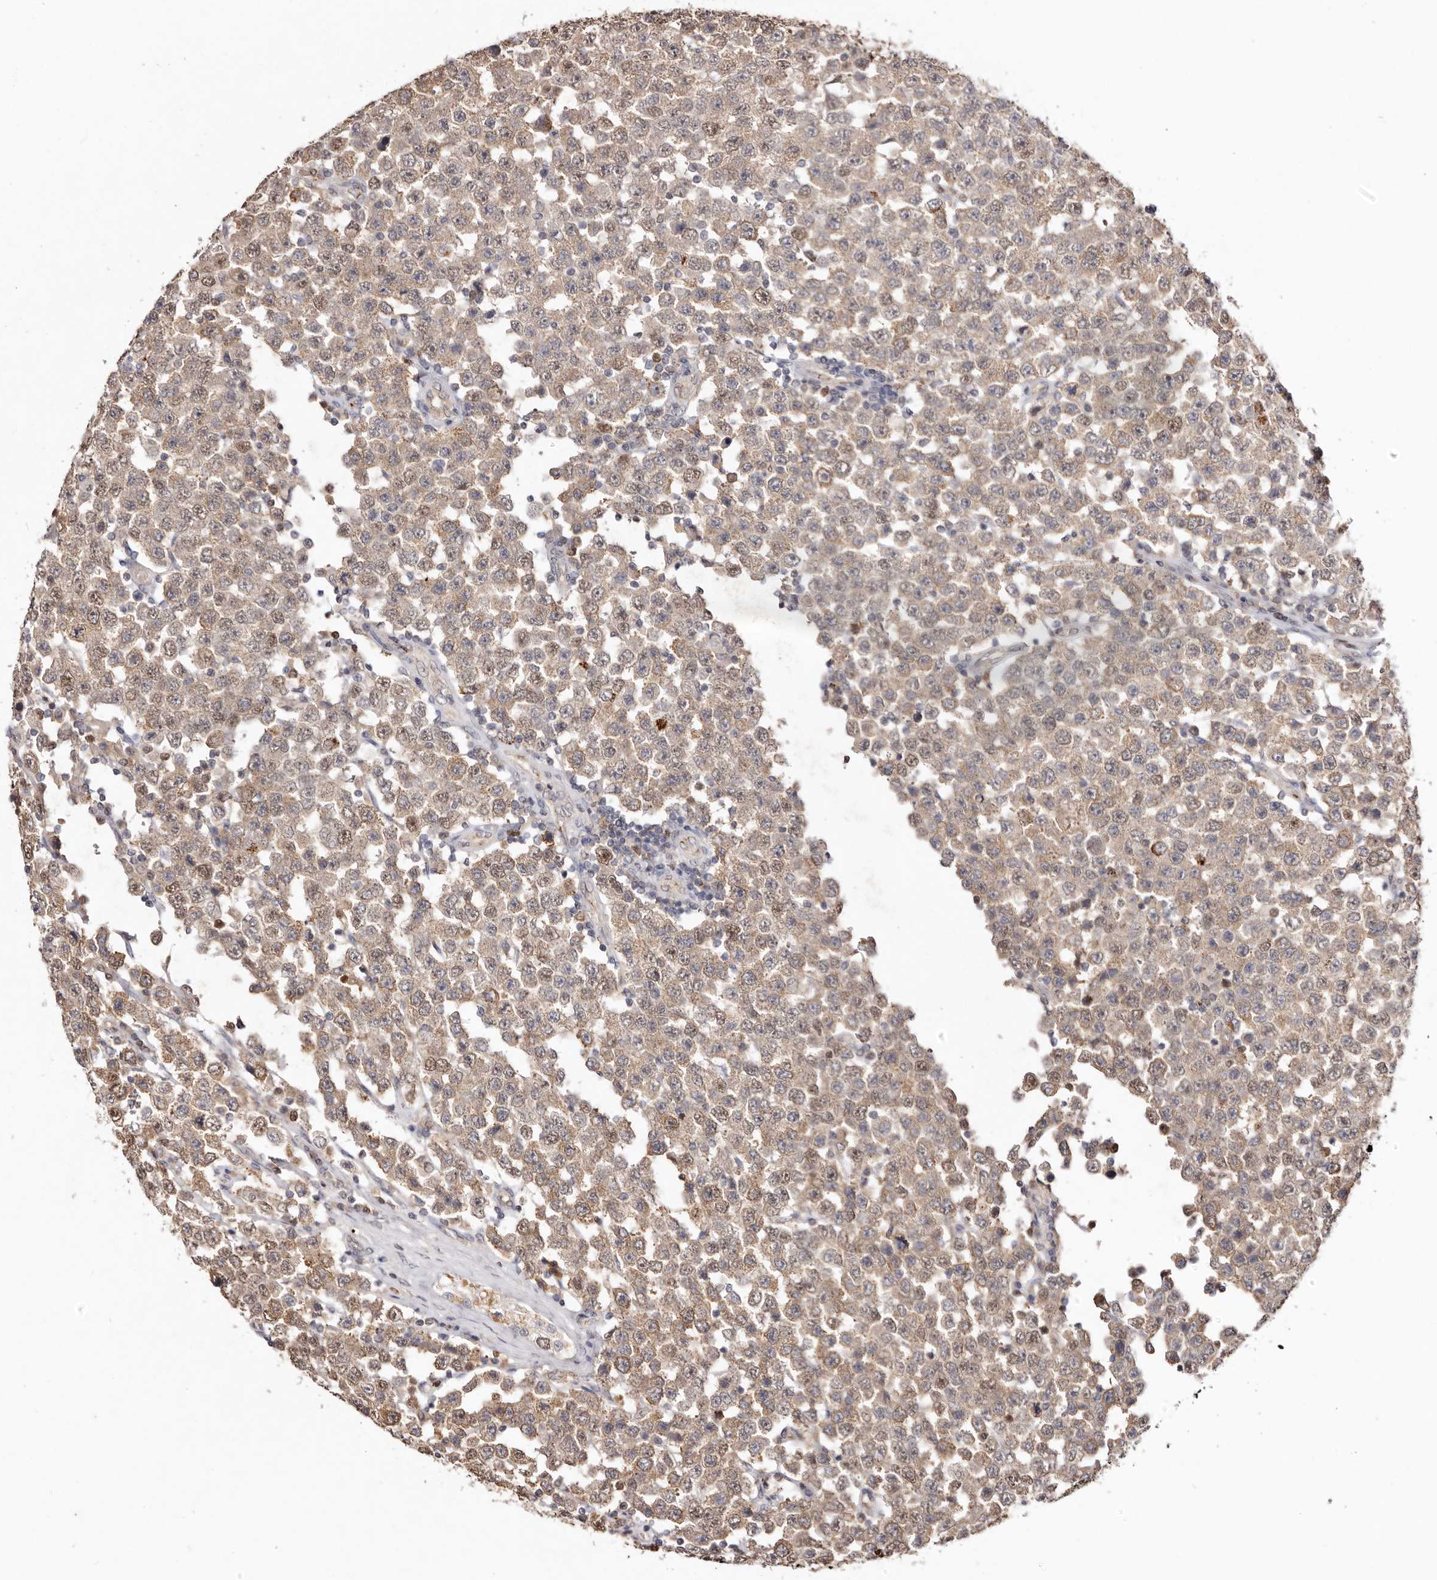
{"staining": {"intensity": "weak", "quantity": ">75%", "location": "cytoplasmic/membranous,nuclear"}, "tissue": "testis cancer", "cell_type": "Tumor cells", "image_type": "cancer", "snomed": [{"axis": "morphology", "description": "Seminoma, NOS"}, {"axis": "topography", "description": "Testis"}], "caption": "Tumor cells reveal low levels of weak cytoplasmic/membranous and nuclear staining in approximately >75% of cells in human testis seminoma. Using DAB (3,3'-diaminobenzidine) (brown) and hematoxylin (blue) stains, captured at high magnification using brightfield microscopy.", "gene": "NOTCH1", "patient": {"sex": "male", "age": 28}}